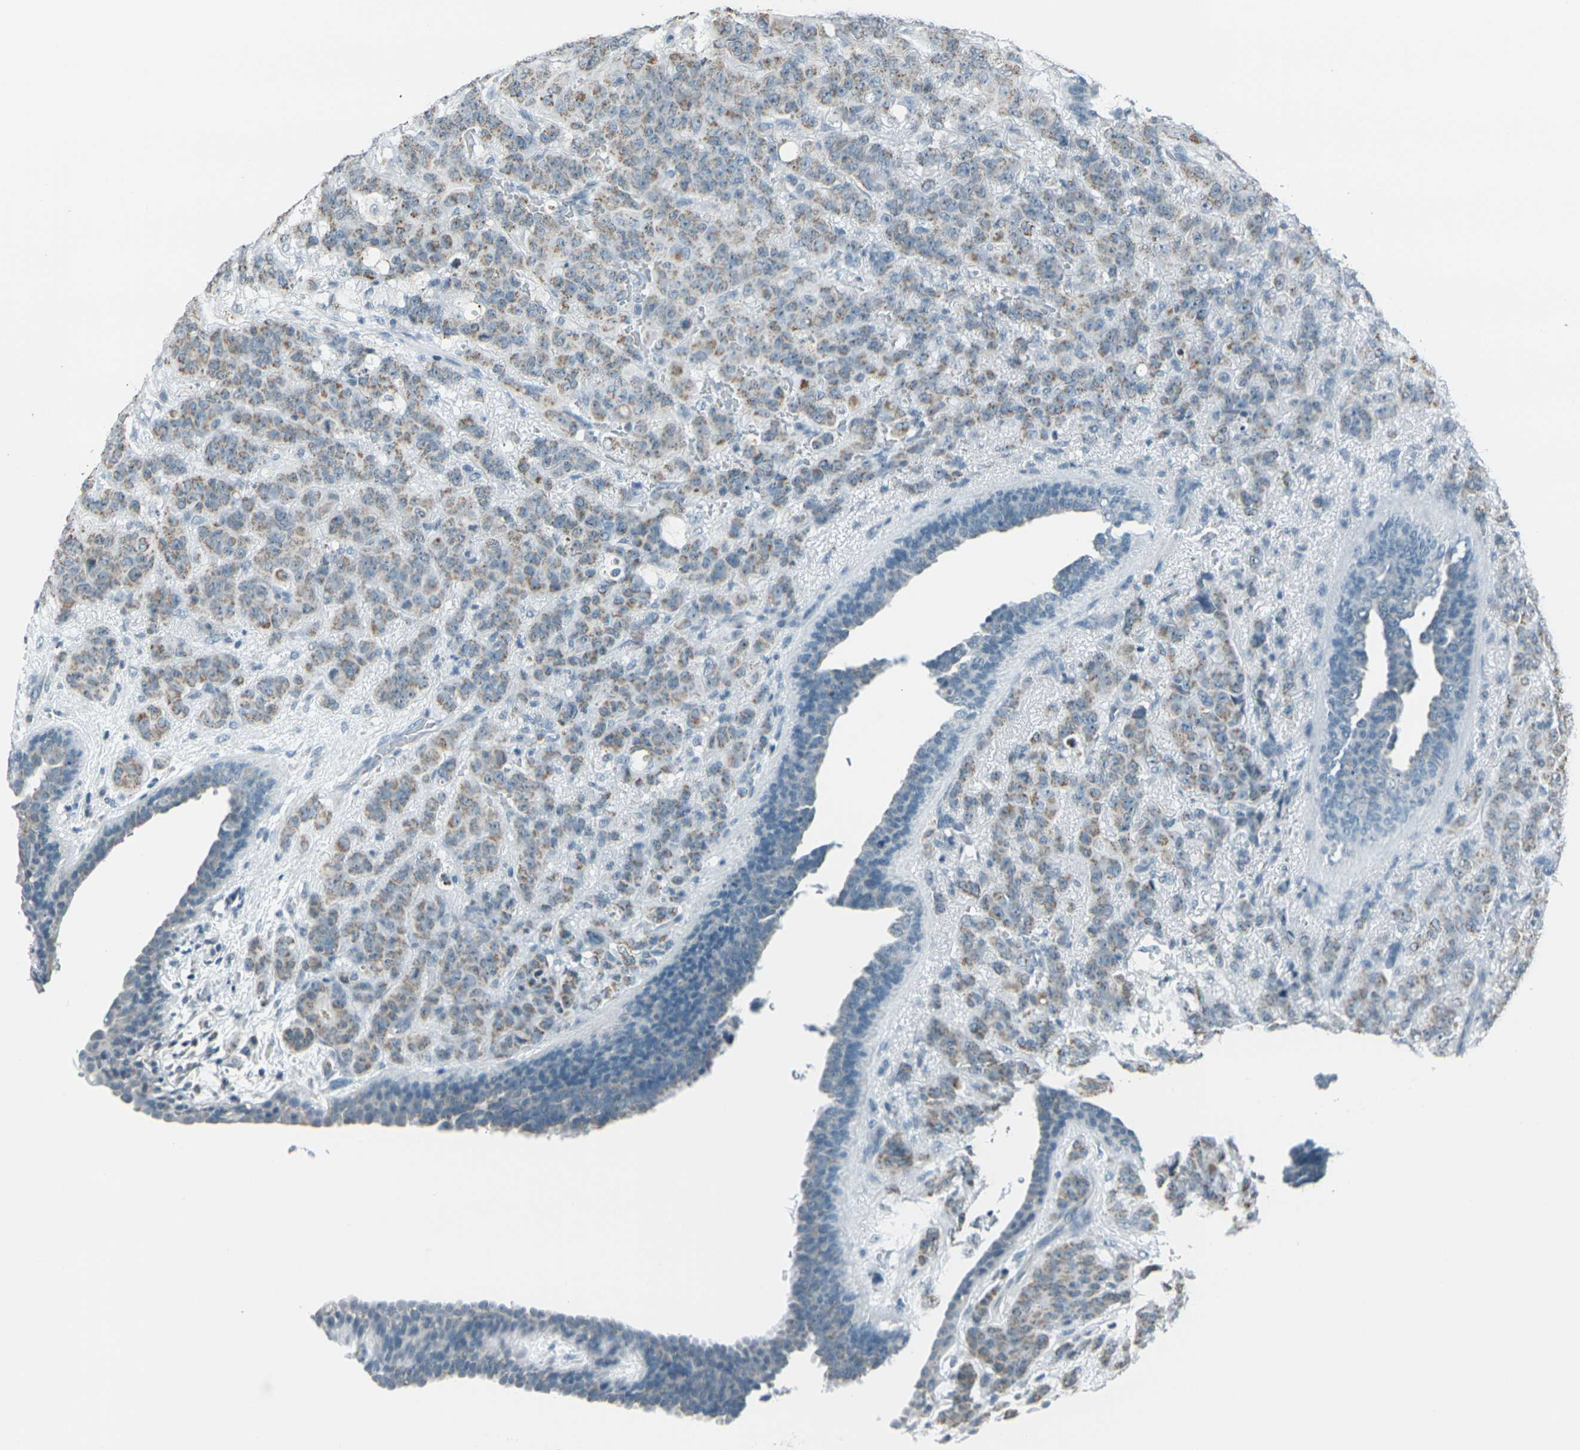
{"staining": {"intensity": "weak", "quantity": ">75%", "location": "cytoplasmic/membranous"}, "tissue": "breast cancer", "cell_type": "Tumor cells", "image_type": "cancer", "snomed": [{"axis": "morphology", "description": "Duct carcinoma"}, {"axis": "topography", "description": "Breast"}], "caption": "Weak cytoplasmic/membranous protein staining is appreciated in about >75% of tumor cells in breast cancer.", "gene": "H2BC1", "patient": {"sex": "female", "age": 40}}